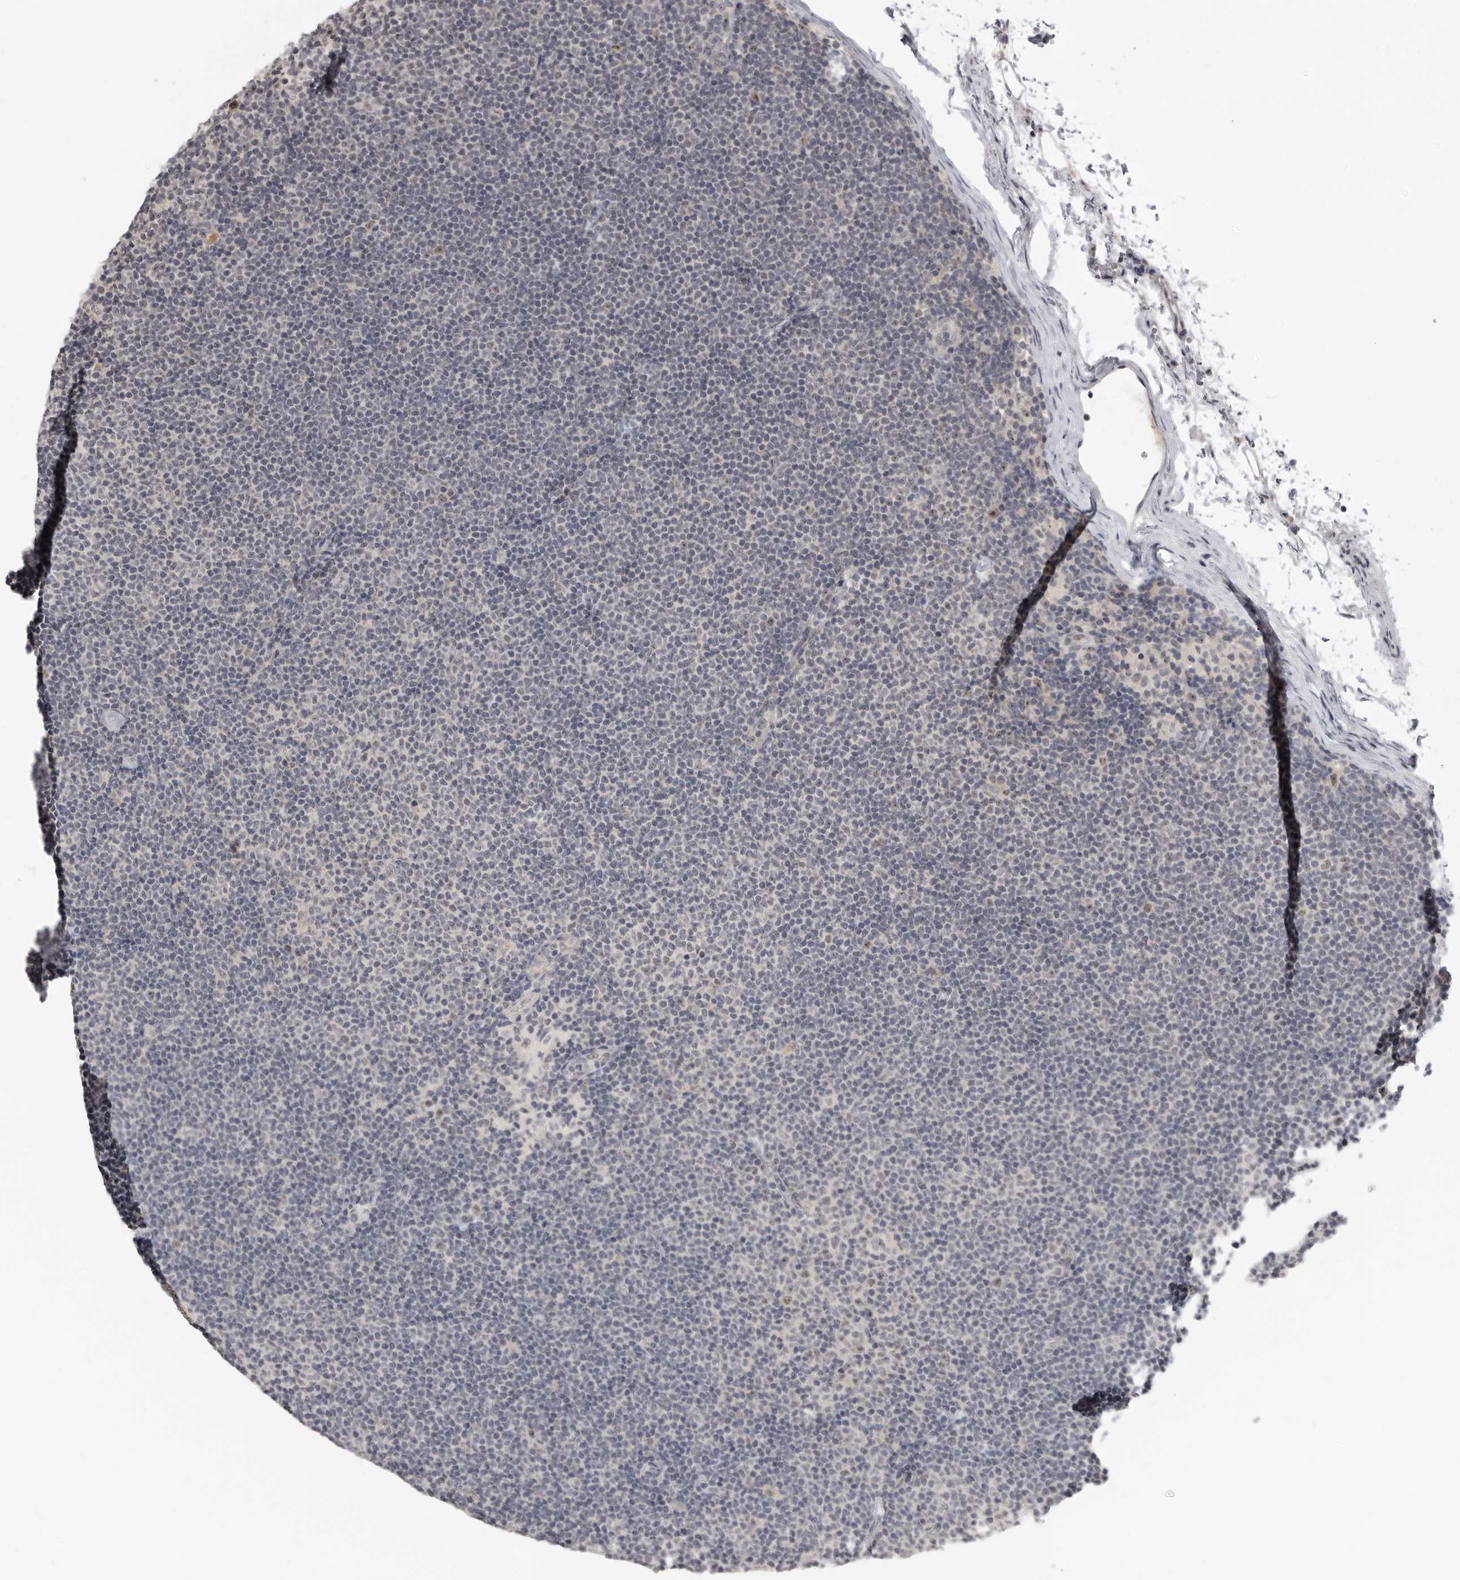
{"staining": {"intensity": "negative", "quantity": "none", "location": "none"}, "tissue": "lymphoma", "cell_type": "Tumor cells", "image_type": "cancer", "snomed": [{"axis": "morphology", "description": "Malignant lymphoma, non-Hodgkin's type, Low grade"}, {"axis": "topography", "description": "Lymph node"}], "caption": "A high-resolution photomicrograph shows IHC staining of lymphoma, which shows no significant staining in tumor cells.", "gene": "MRTO4", "patient": {"sex": "female", "age": 53}}